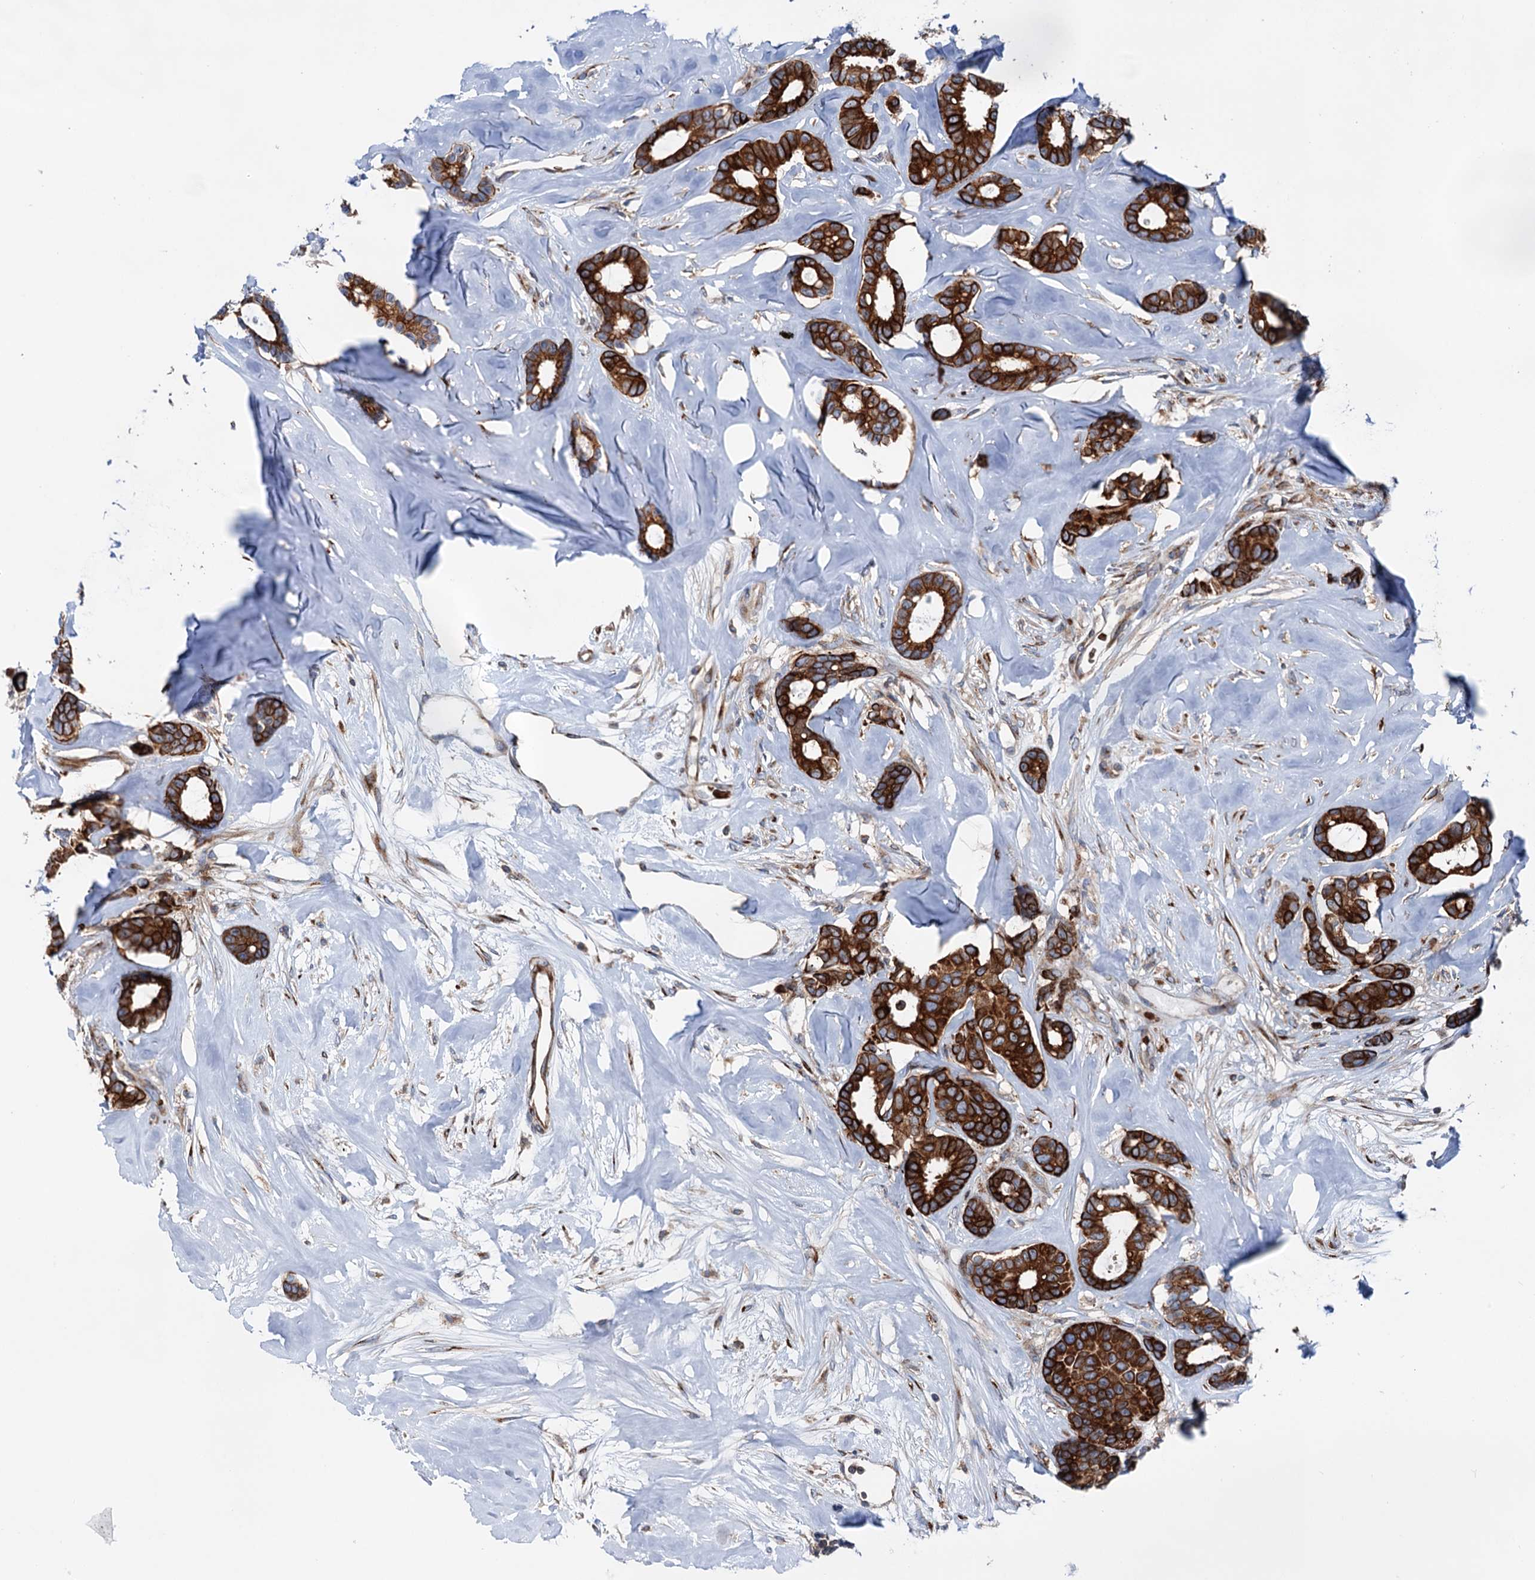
{"staining": {"intensity": "strong", "quantity": ">75%", "location": "cytoplasmic/membranous"}, "tissue": "breast cancer", "cell_type": "Tumor cells", "image_type": "cancer", "snomed": [{"axis": "morphology", "description": "Duct carcinoma"}, {"axis": "topography", "description": "Breast"}], "caption": "Immunohistochemistry (IHC) image of neoplastic tissue: human breast cancer (intraductal carcinoma) stained using immunohistochemistry (IHC) shows high levels of strong protein expression localized specifically in the cytoplasmic/membranous of tumor cells, appearing as a cytoplasmic/membranous brown color.", "gene": "EIPR1", "patient": {"sex": "female", "age": 87}}